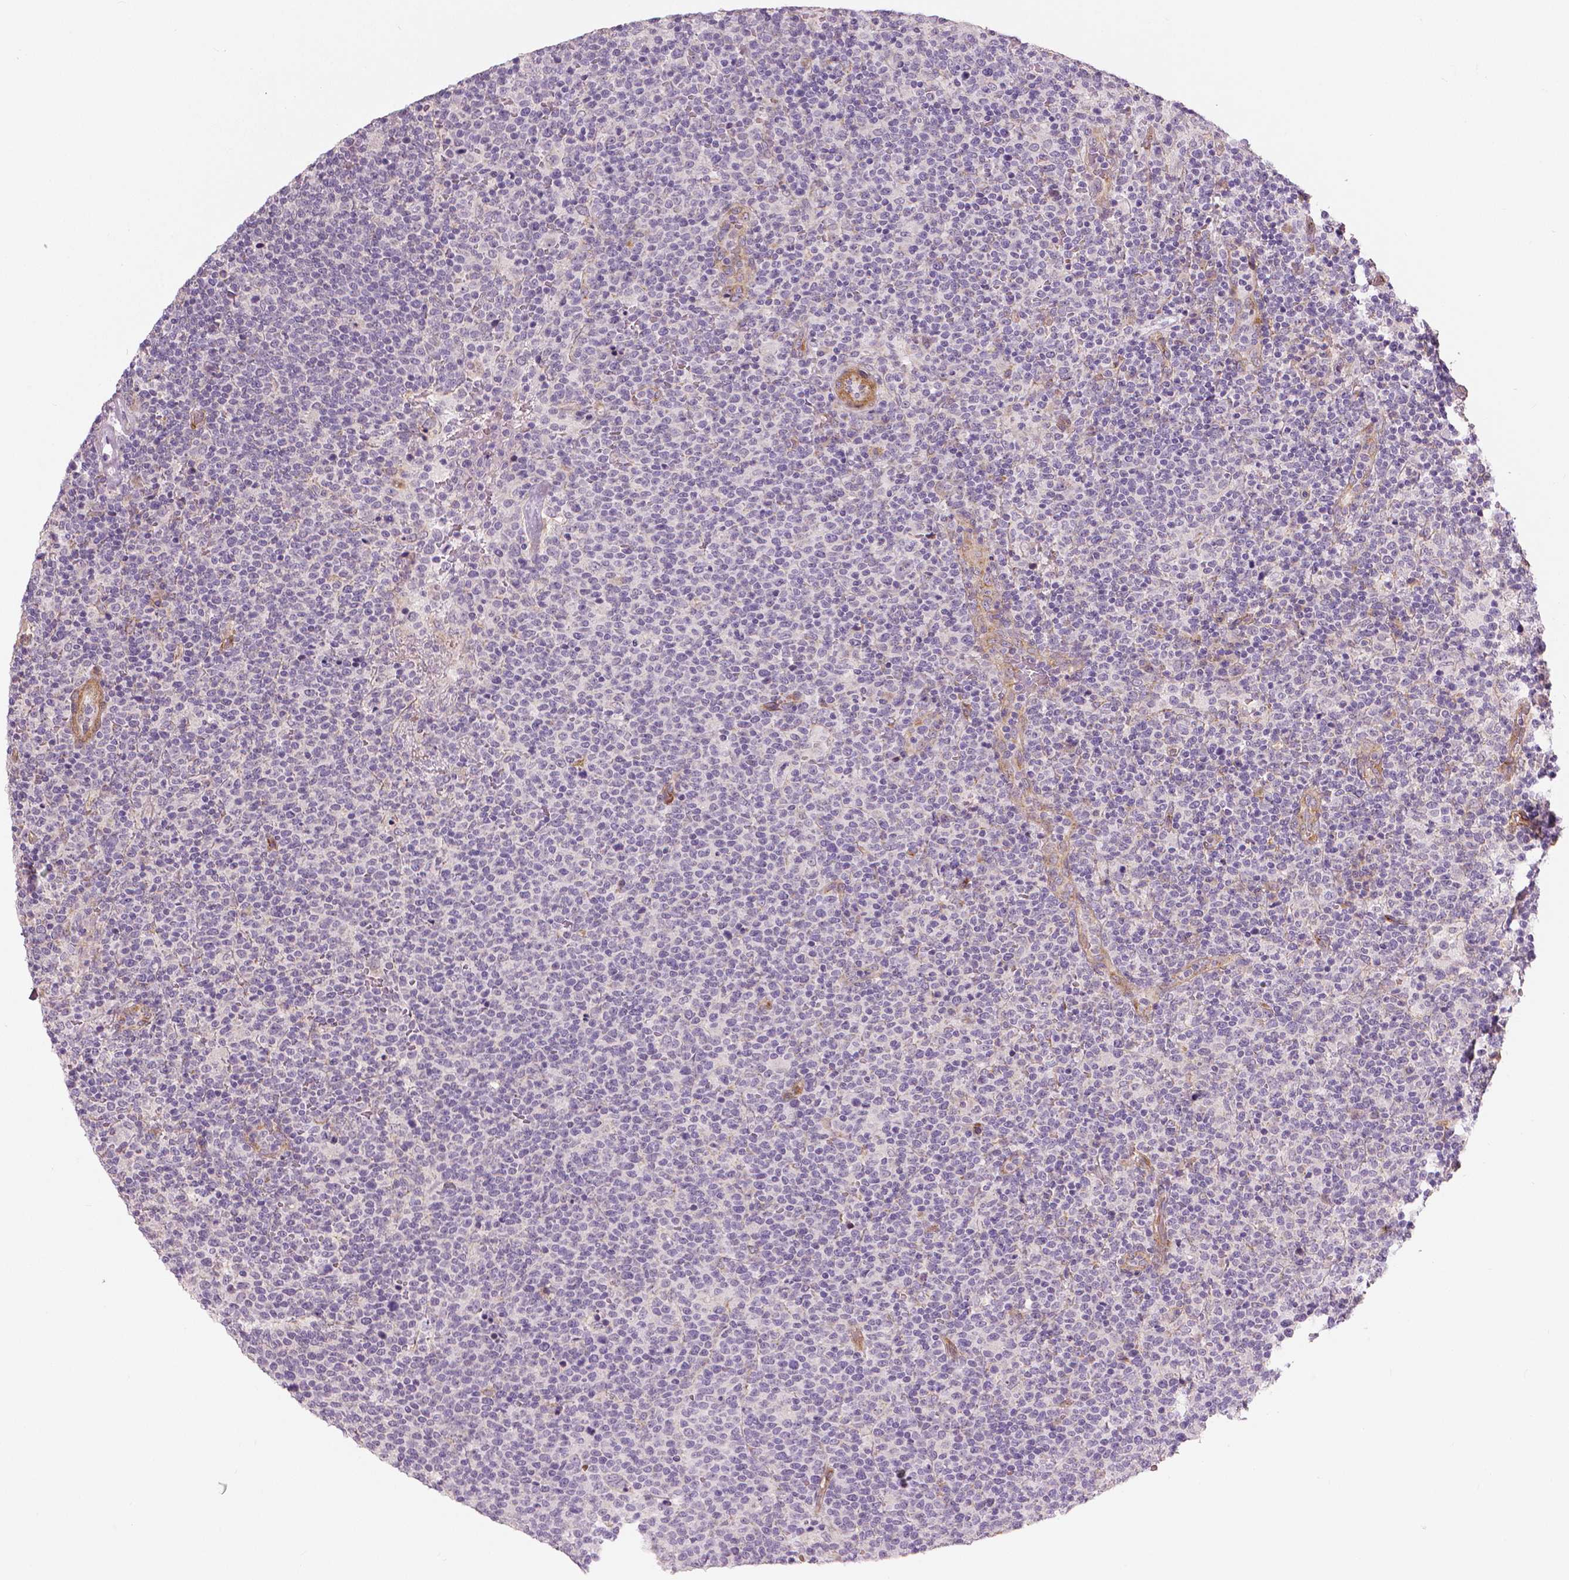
{"staining": {"intensity": "negative", "quantity": "none", "location": "none"}, "tissue": "lymphoma", "cell_type": "Tumor cells", "image_type": "cancer", "snomed": [{"axis": "morphology", "description": "Malignant lymphoma, non-Hodgkin's type, High grade"}, {"axis": "topography", "description": "Lymph node"}], "caption": "The histopathology image exhibits no staining of tumor cells in lymphoma.", "gene": "FLT1", "patient": {"sex": "male", "age": 61}}